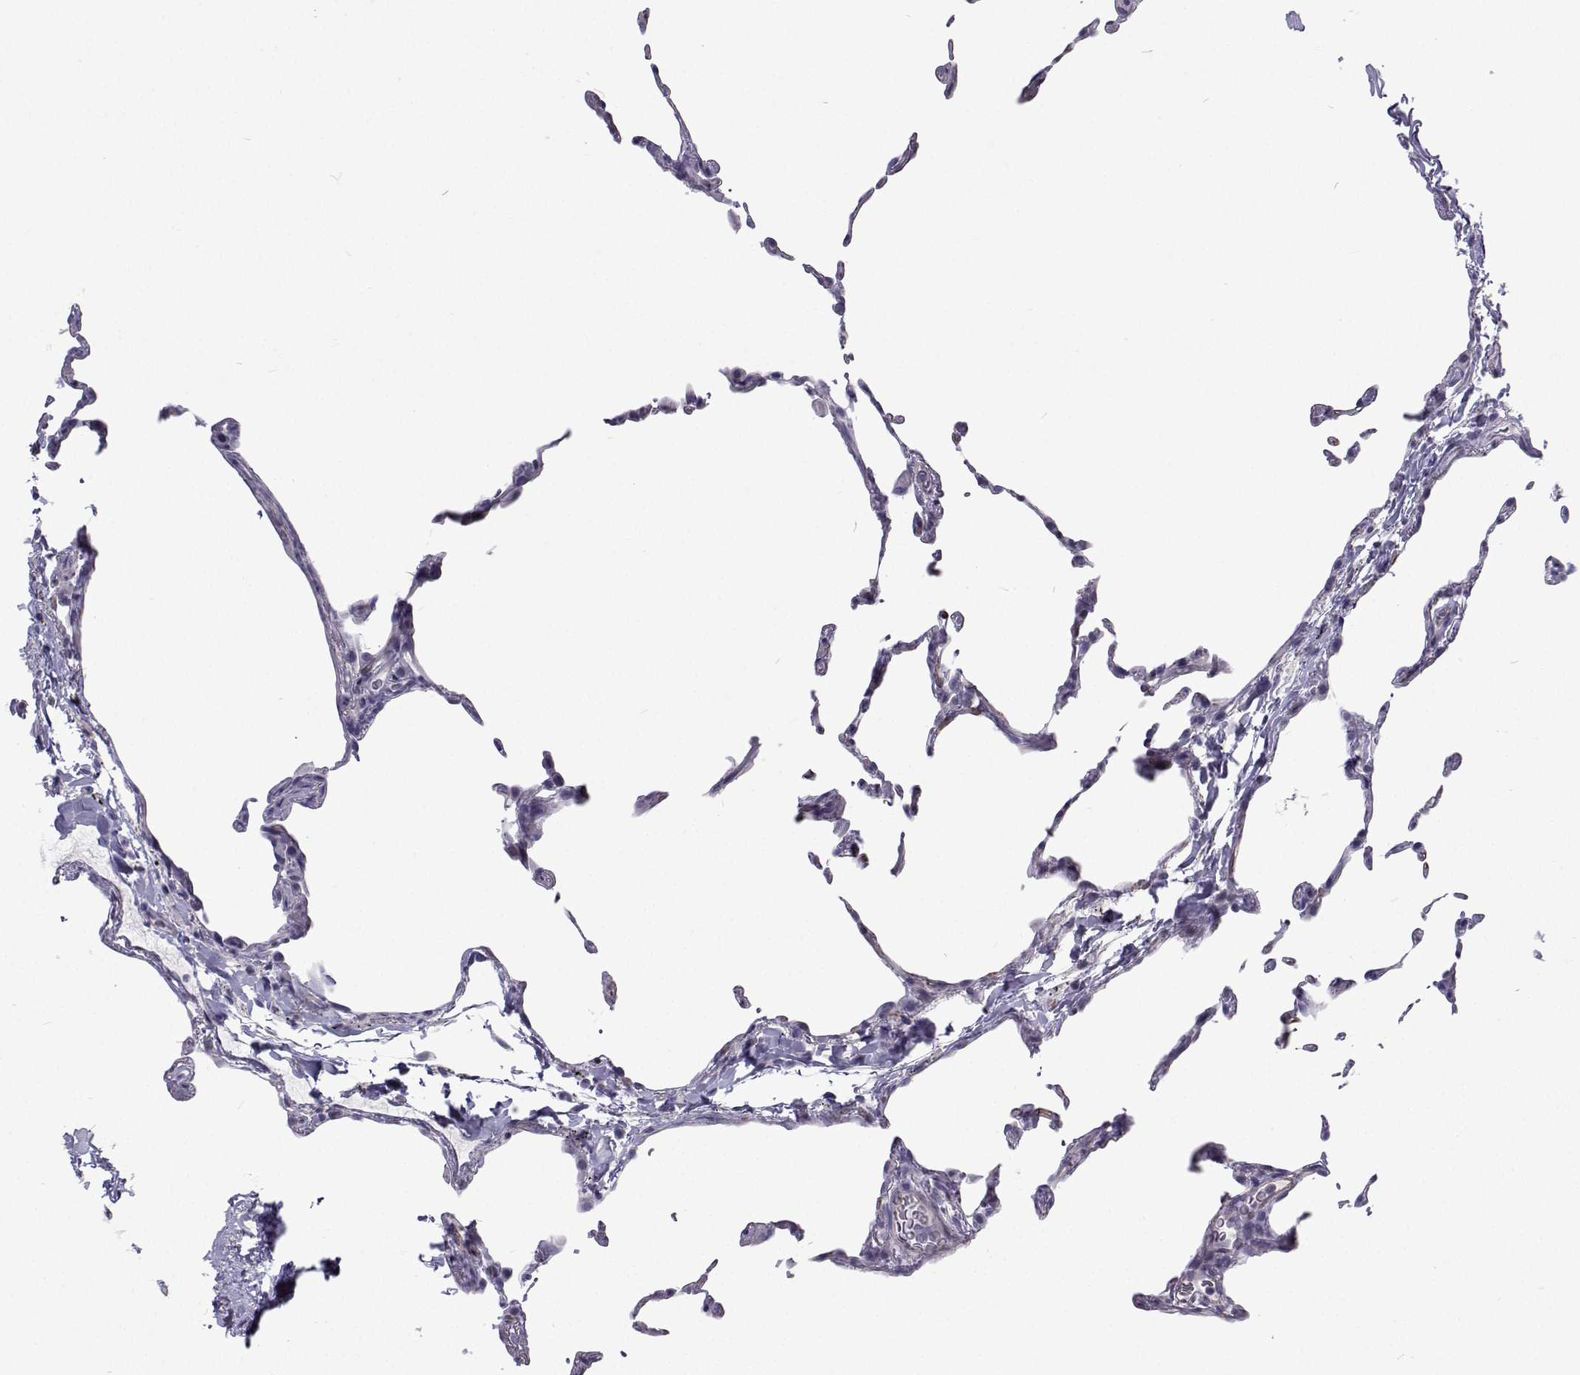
{"staining": {"intensity": "negative", "quantity": "none", "location": "none"}, "tissue": "lung", "cell_type": "Alveolar cells", "image_type": "normal", "snomed": [{"axis": "morphology", "description": "Normal tissue, NOS"}, {"axis": "topography", "description": "Lung"}], "caption": "The immunohistochemistry (IHC) micrograph has no significant positivity in alveolar cells of lung. (Stains: DAB IHC with hematoxylin counter stain, Microscopy: brightfield microscopy at high magnification).", "gene": "GALM", "patient": {"sex": "female", "age": 57}}